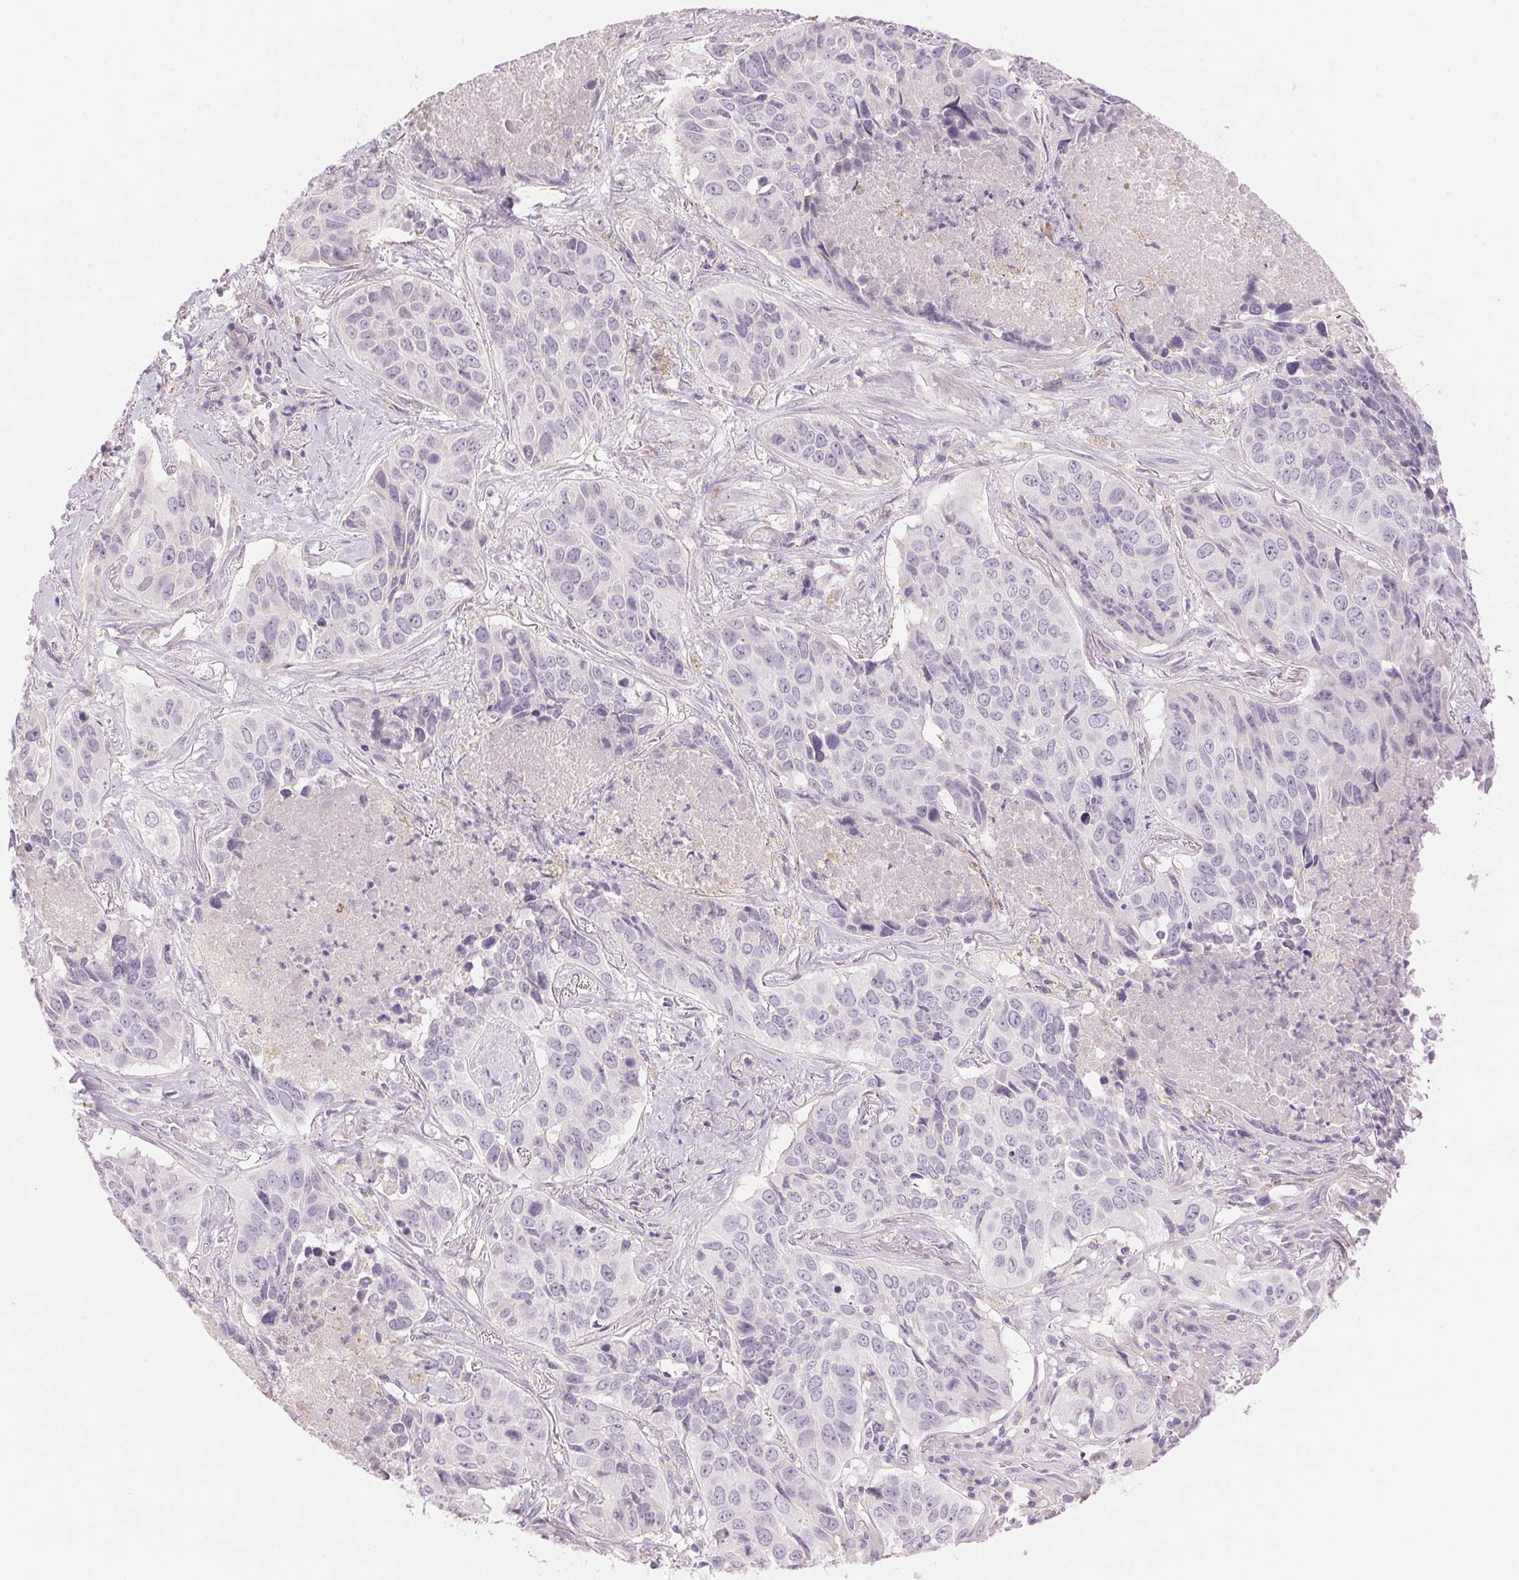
{"staining": {"intensity": "negative", "quantity": "none", "location": "none"}, "tissue": "lung cancer", "cell_type": "Tumor cells", "image_type": "cancer", "snomed": [{"axis": "morphology", "description": "Normal tissue, NOS"}, {"axis": "morphology", "description": "Squamous cell carcinoma, NOS"}, {"axis": "topography", "description": "Bronchus"}, {"axis": "topography", "description": "Lung"}], "caption": "The photomicrograph displays no significant positivity in tumor cells of lung cancer (squamous cell carcinoma).", "gene": "CYP11B1", "patient": {"sex": "male", "age": 64}}